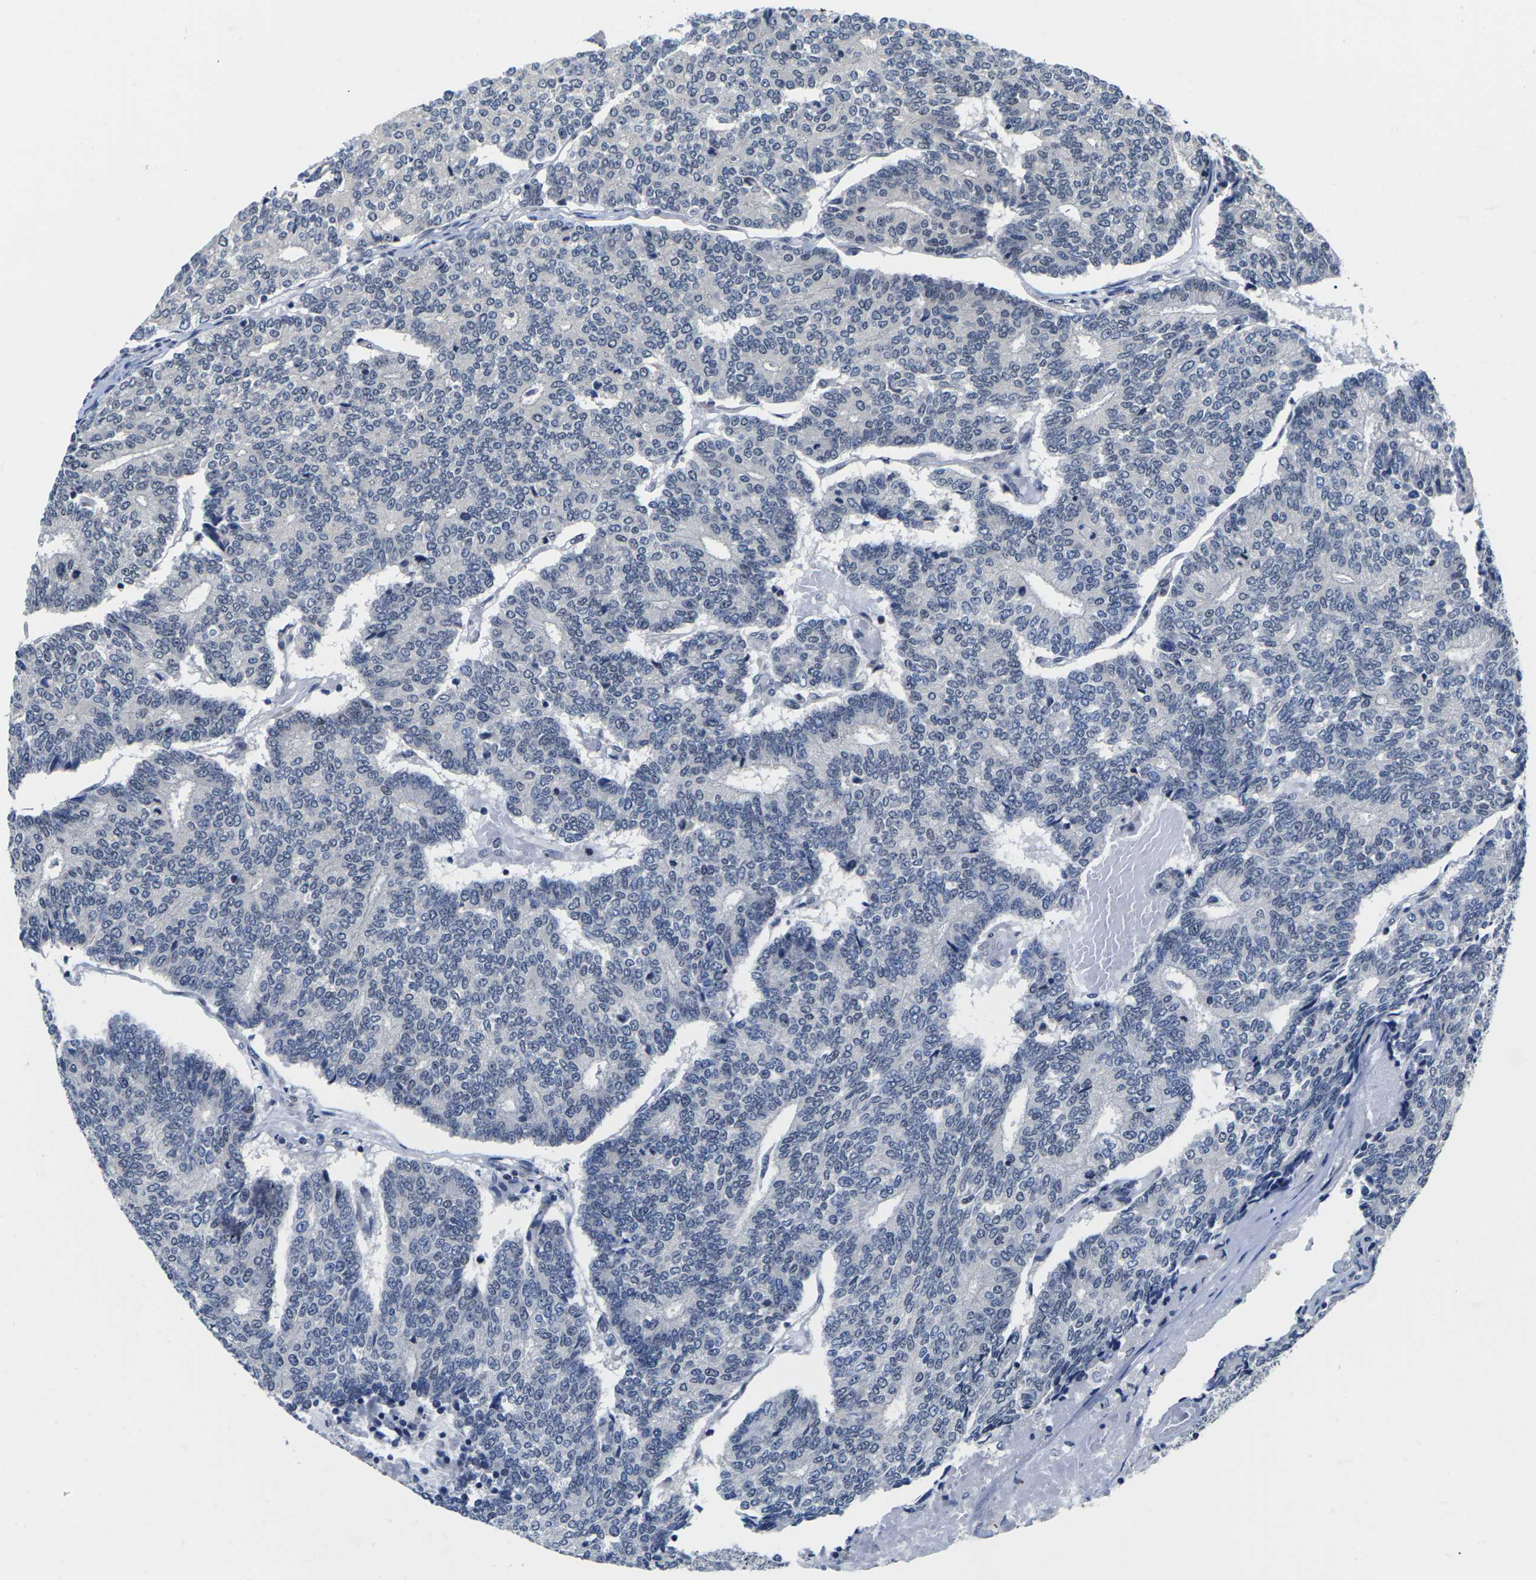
{"staining": {"intensity": "negative", "quantity": "none", "location": "none"}, "tissue": "prostate cancer", "cell_type": "Tumor cells", "image_type": "cancer", "snomed": [{"axis": "morphology", "description": "Normal tissue, NOS"}, {"axis": "morphology", "description": "Adenocarcinoma, High grade"}, {"axis": "topography", "description": "Prostate"}, {"axis": "topography", "description": "Seminal veicle"}], "caption": "A high-resolution photomicrograph shows immunohistochemistry staining of prostate cancer (adenocarcinoma (high-grade)), which shows no significant positivity in tumor cells.", "gene": "ST6GAL2", "patient": {"sex": "male", "age": 55}}